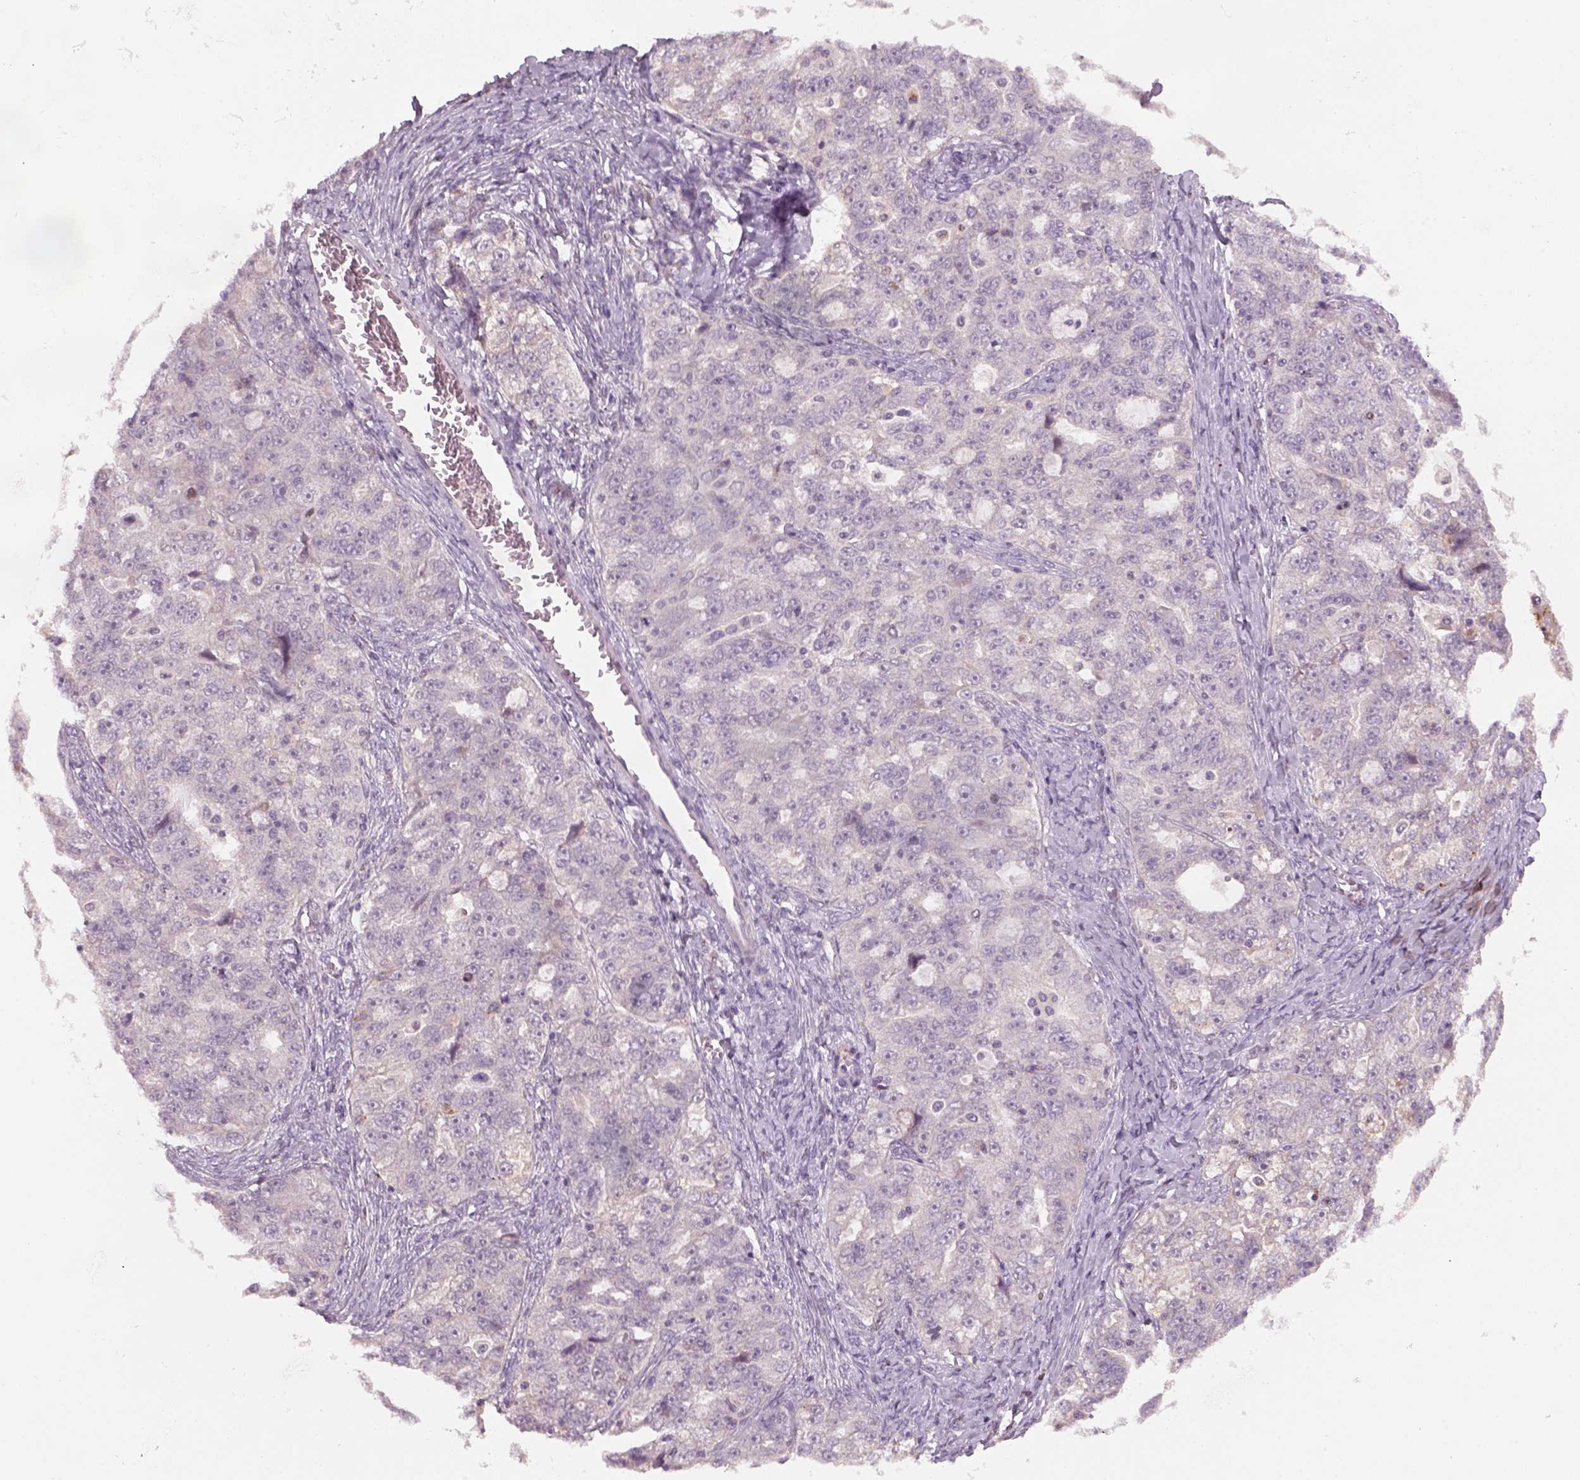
{"staining": {"intensity": "negative", "quantity": "none", "location": "none"}, "tissue": "ovarian cancer", "cell_type": "Tumor cells", "image_type": "cancer", "snomed": [{"axis": "morphology", "description": "Cystadenocarcinoma, serous, NOS"}, {"axis": "topography", "description": "Ovary"}], "caption": "Ovarian cancer (serous cystadenocarcinoma) was stained to show a protein in brown. There is no significant positivity in tumor cells.", "gene": "GDNF", "patient": {"sex": "female", "age": 51}}